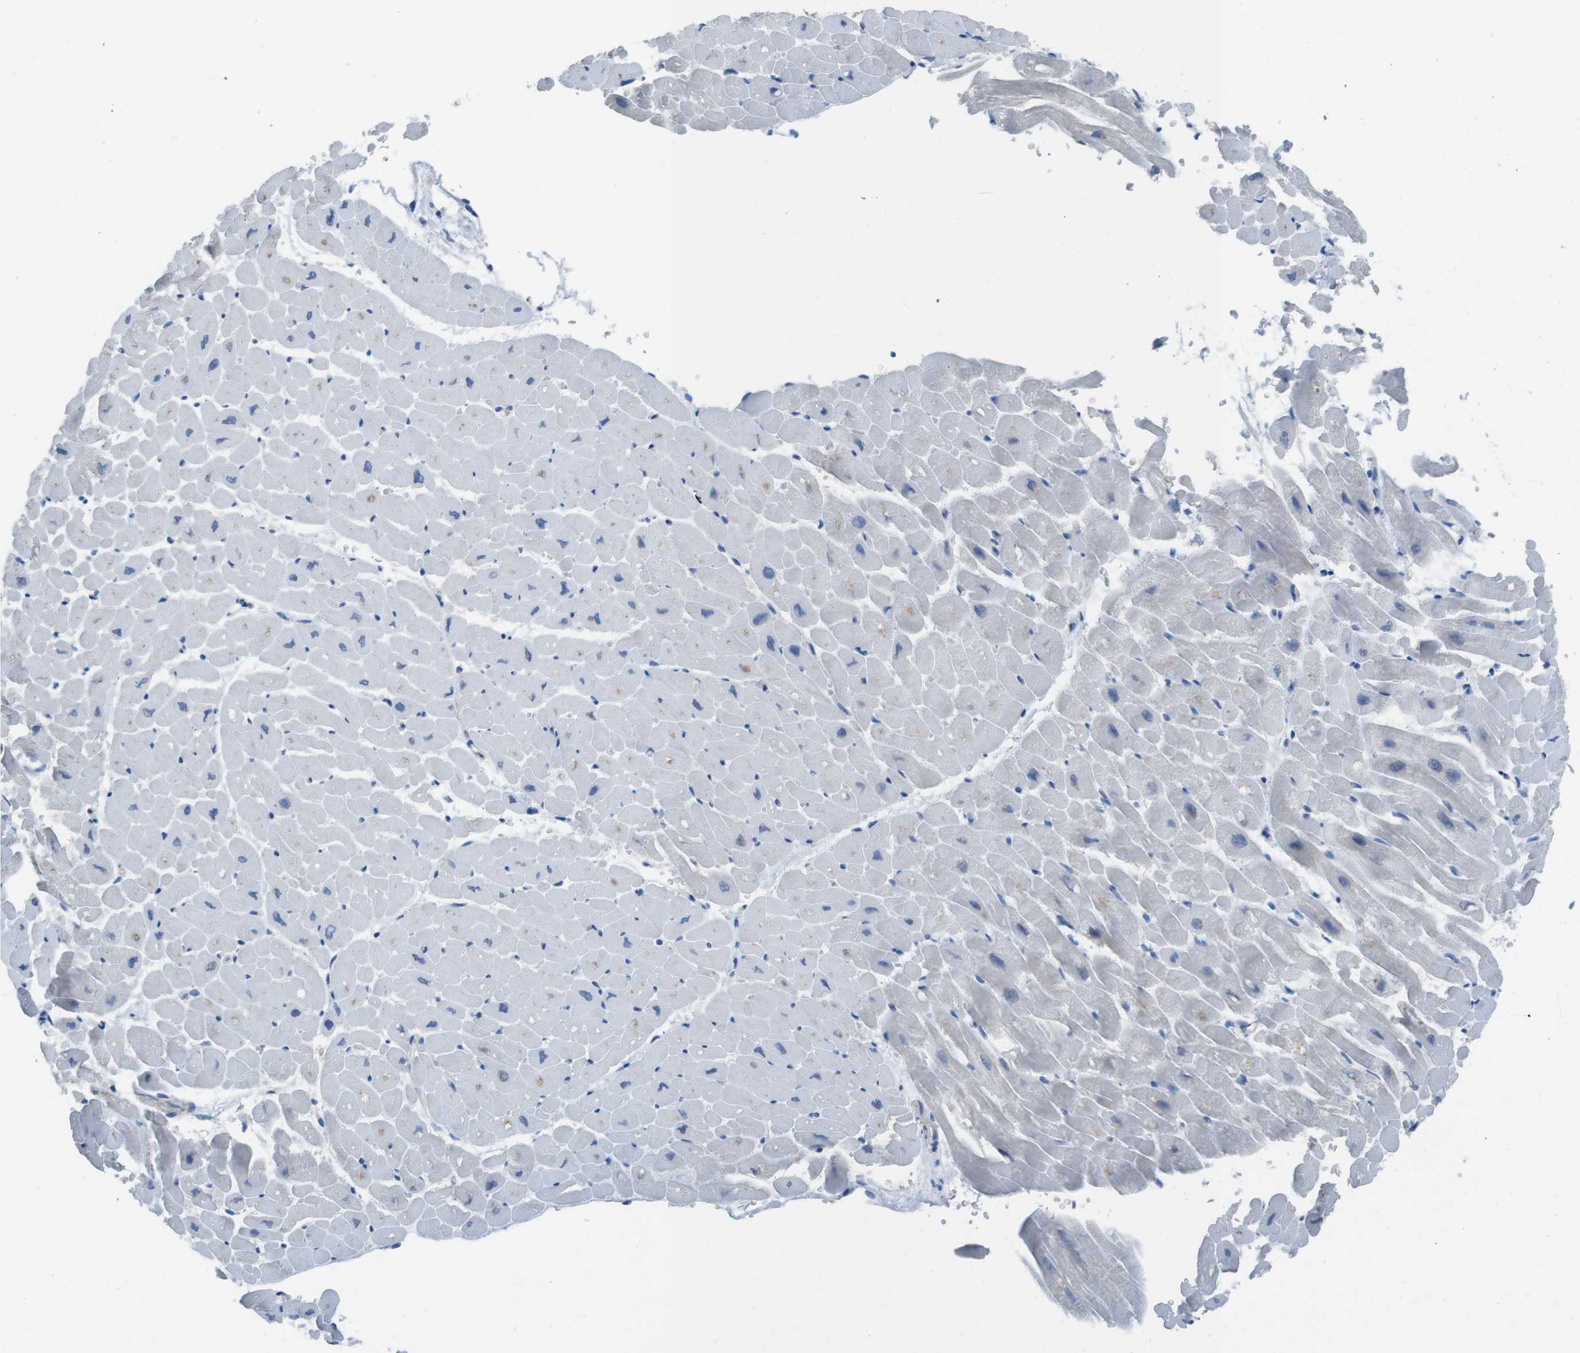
{"staining": {"intensity": "negative", "quantity": "none", "location": "none"}, "tissue": "heart muscle", "cell_type": "Cardiomyocytes", "image_type": "normal", "snomed": [{"axis": "morphology", "description": "Normal tissue, NOS"}, {"axis": "topography", "description": "Heart"}], "caption": "This histopathology image is of normal heart muscle stained with immunohistochemistry to label a protein in brown with the nuclei are counter-stained blue. There is no staining in cardiomyocytes. (Immunohistochemistry (ihc), brightfield microscopy, high magnification).", "gene": "CYP2C19", "patient": {"sex": "male", "age": 45}}